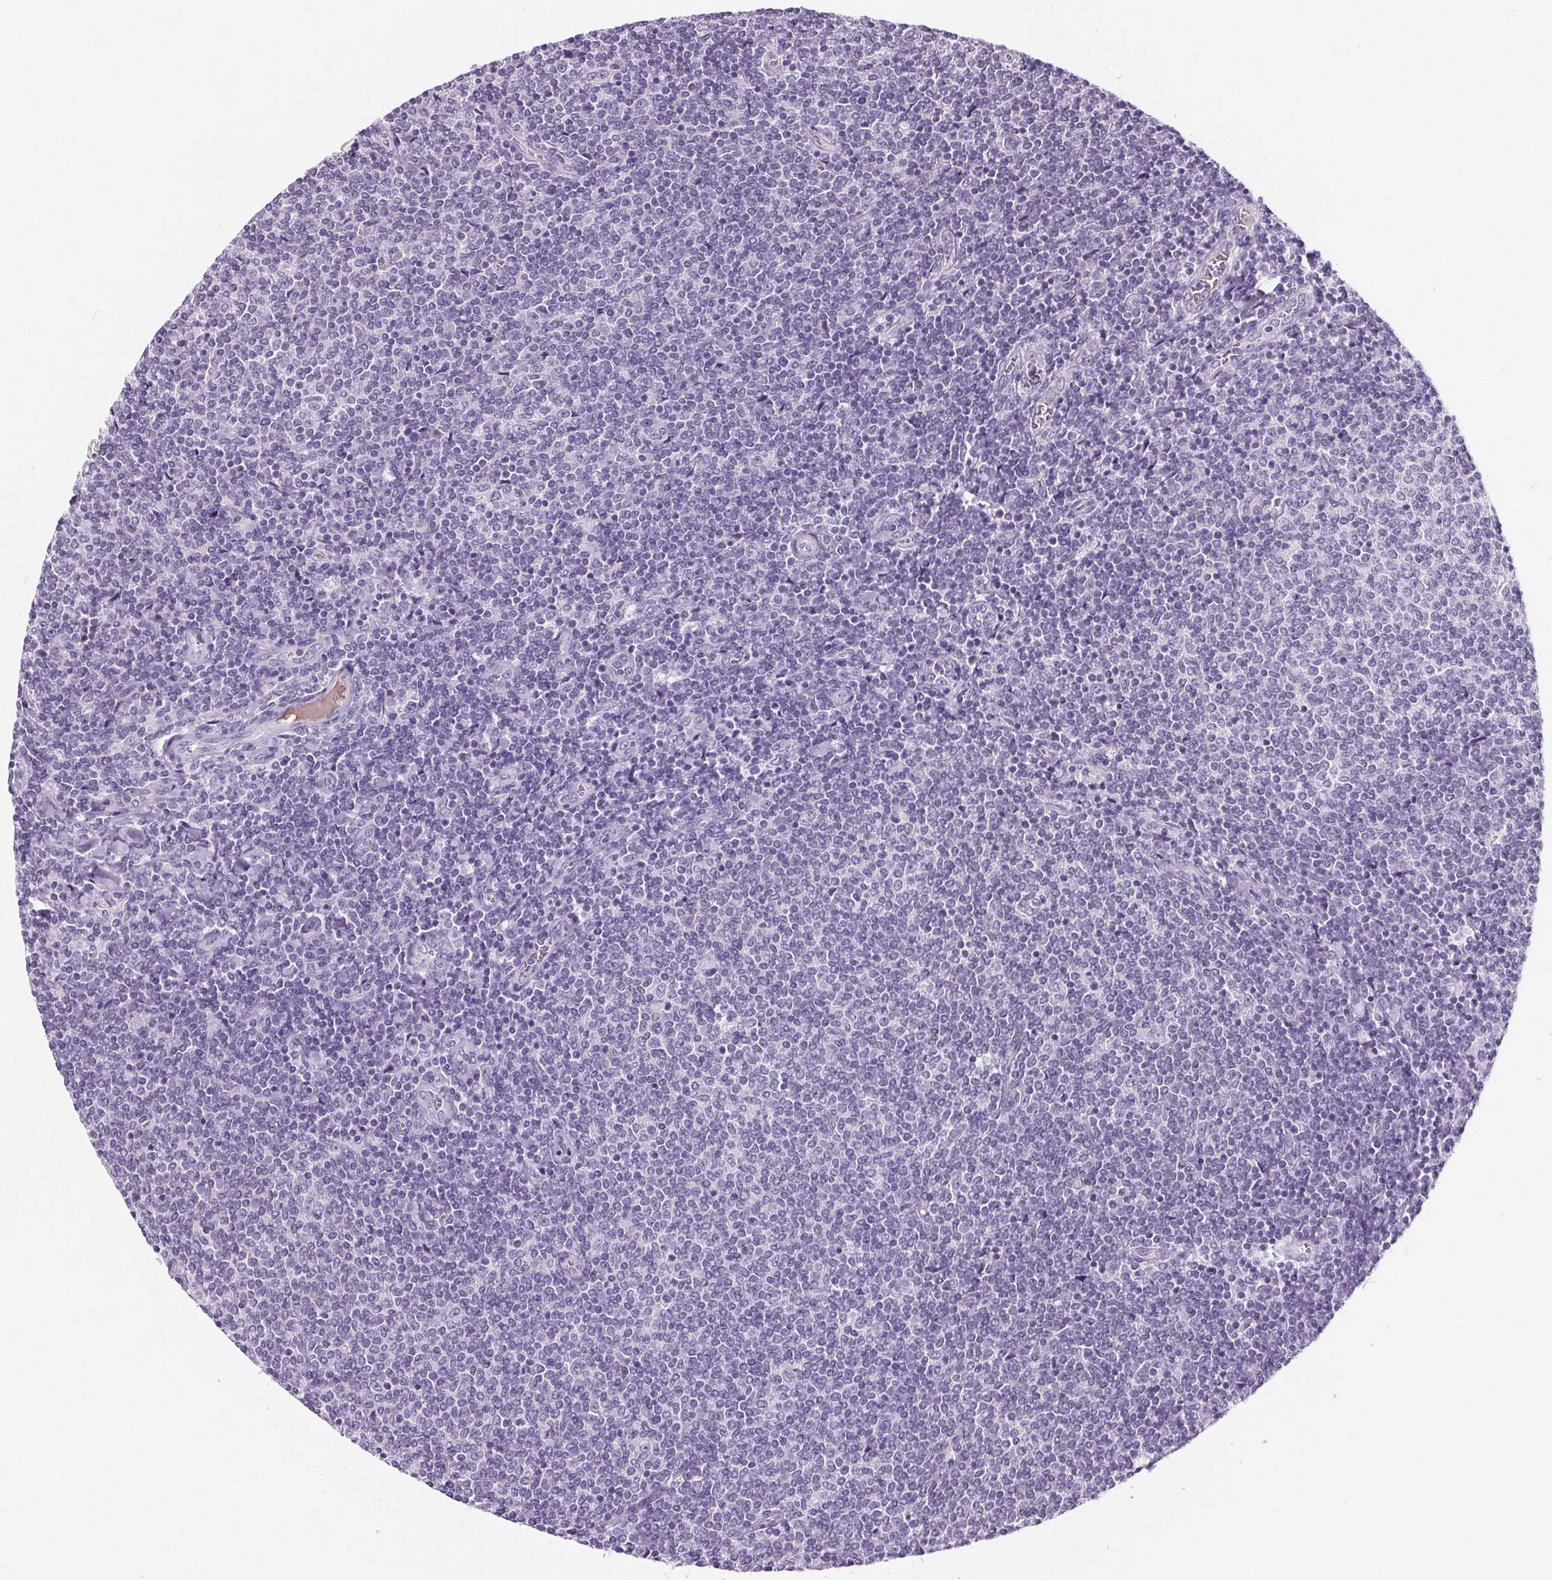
{"staining": {"intensity": "negative", "quantity": "none", "location": "none"}, "tissue": "lymphoma", "cell_type": "Tumor cells", "image_type": "cancer", "snomed": [{"axis": "morphology", "description": "Malignant lymphoma, non-Hodgkin's type, Low grade"}, {"axis": "topography", "description": "Lymph node"}], "caption": "There is no significant positivity in tumor cells of low-grade malignant lymphoma, non-Hodgkin's type.", "gene": "CD5L", "patient": {"sex": "male", "age": 52}}